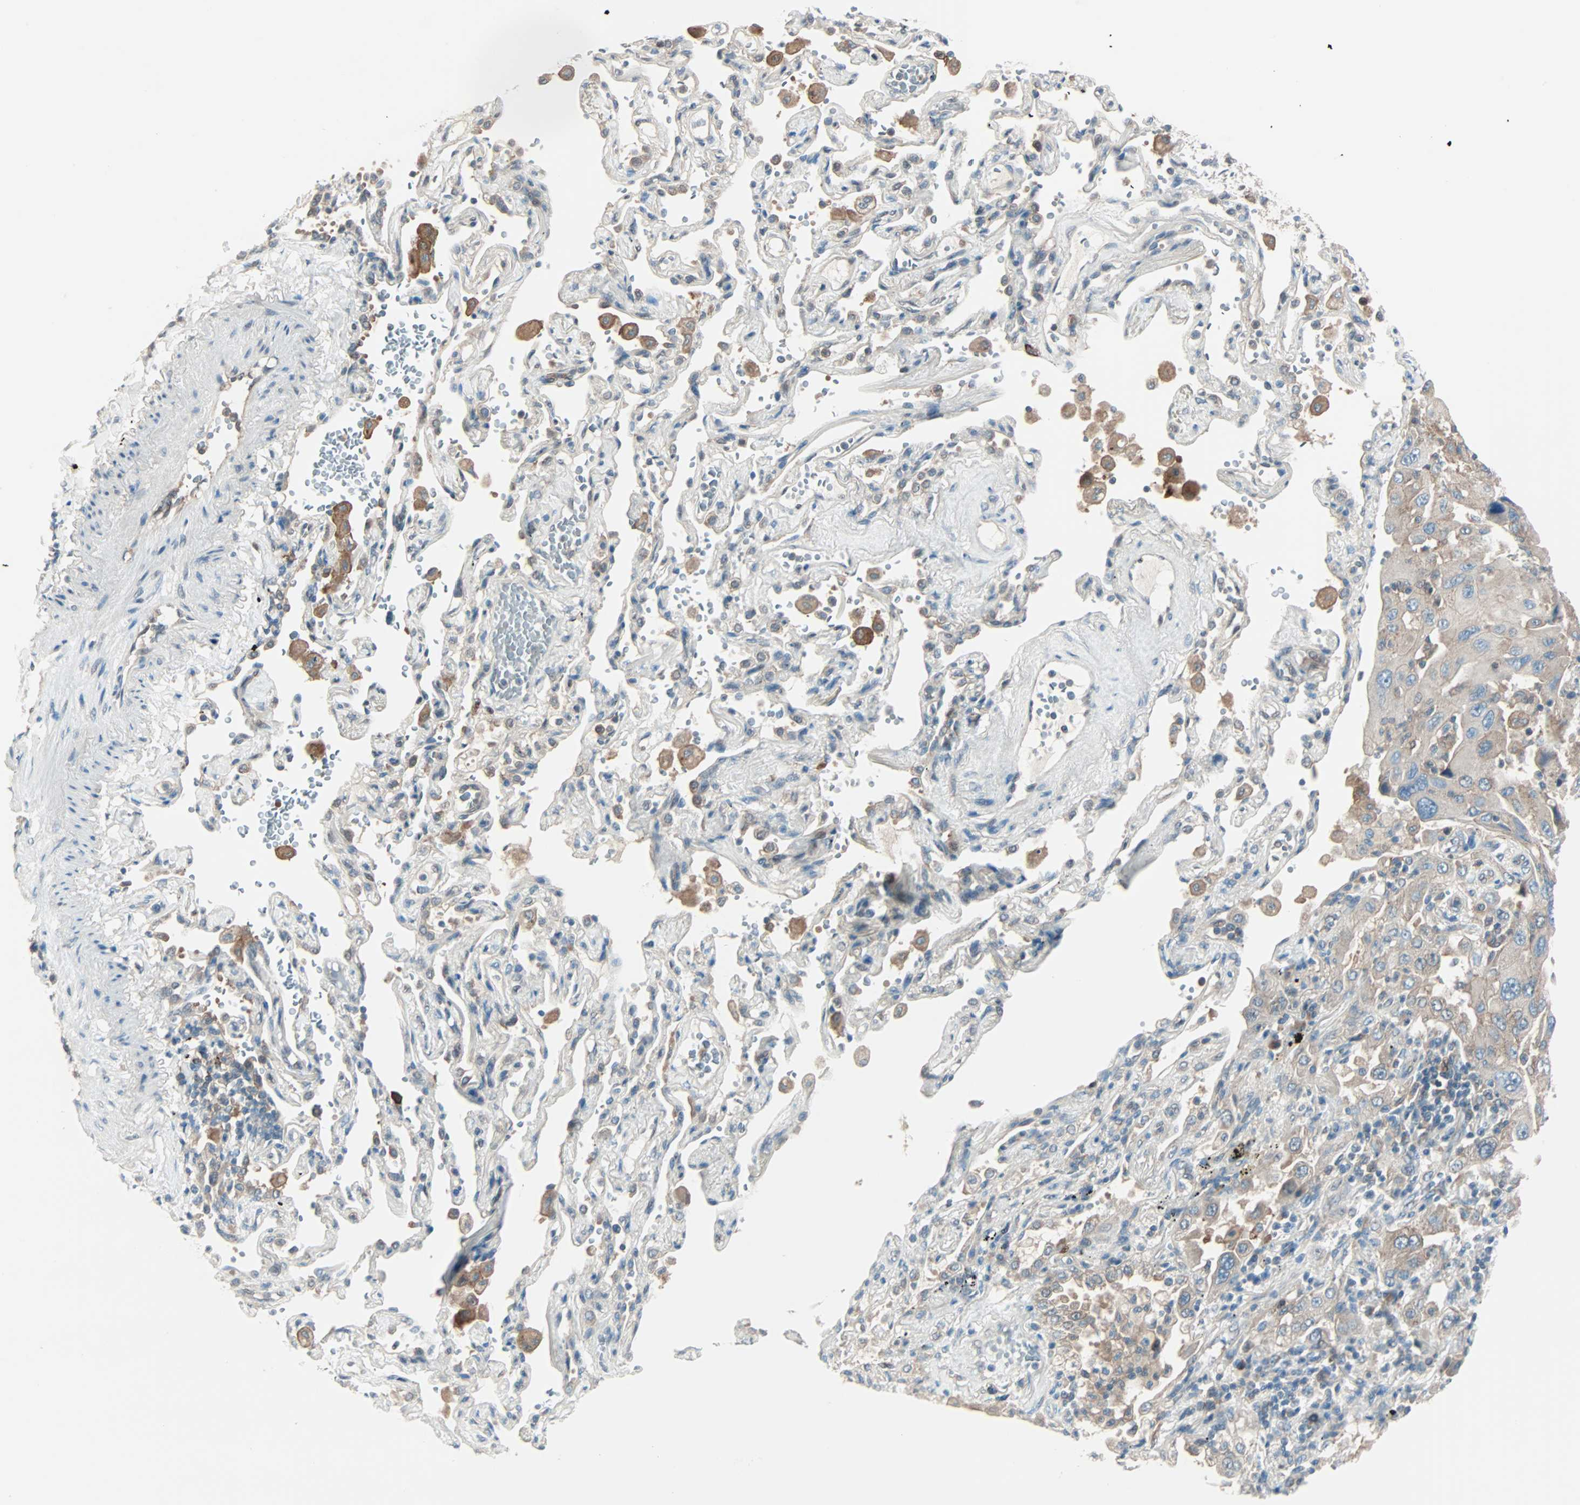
{"staining": {"intensity": "moderate", "quantity": ">75%", "location": "cytoplasmic/membranous"}, "tissue": "lung cancer", "cell_type": "Tumor cells", "image_type": "cancer", "snomed": [{"axis": "morphology", "description": "Adenocarcinoma, NOS"}, {"axis": "topography", "description": "Lung"}], "caption": "Adenocarcinoma (lung) tissue shows moderate cytoplasmic/membranous expression in about >75% of tumor cells", "gene": "SMIM8", "patient": {"sex": "female", "age": 65}}